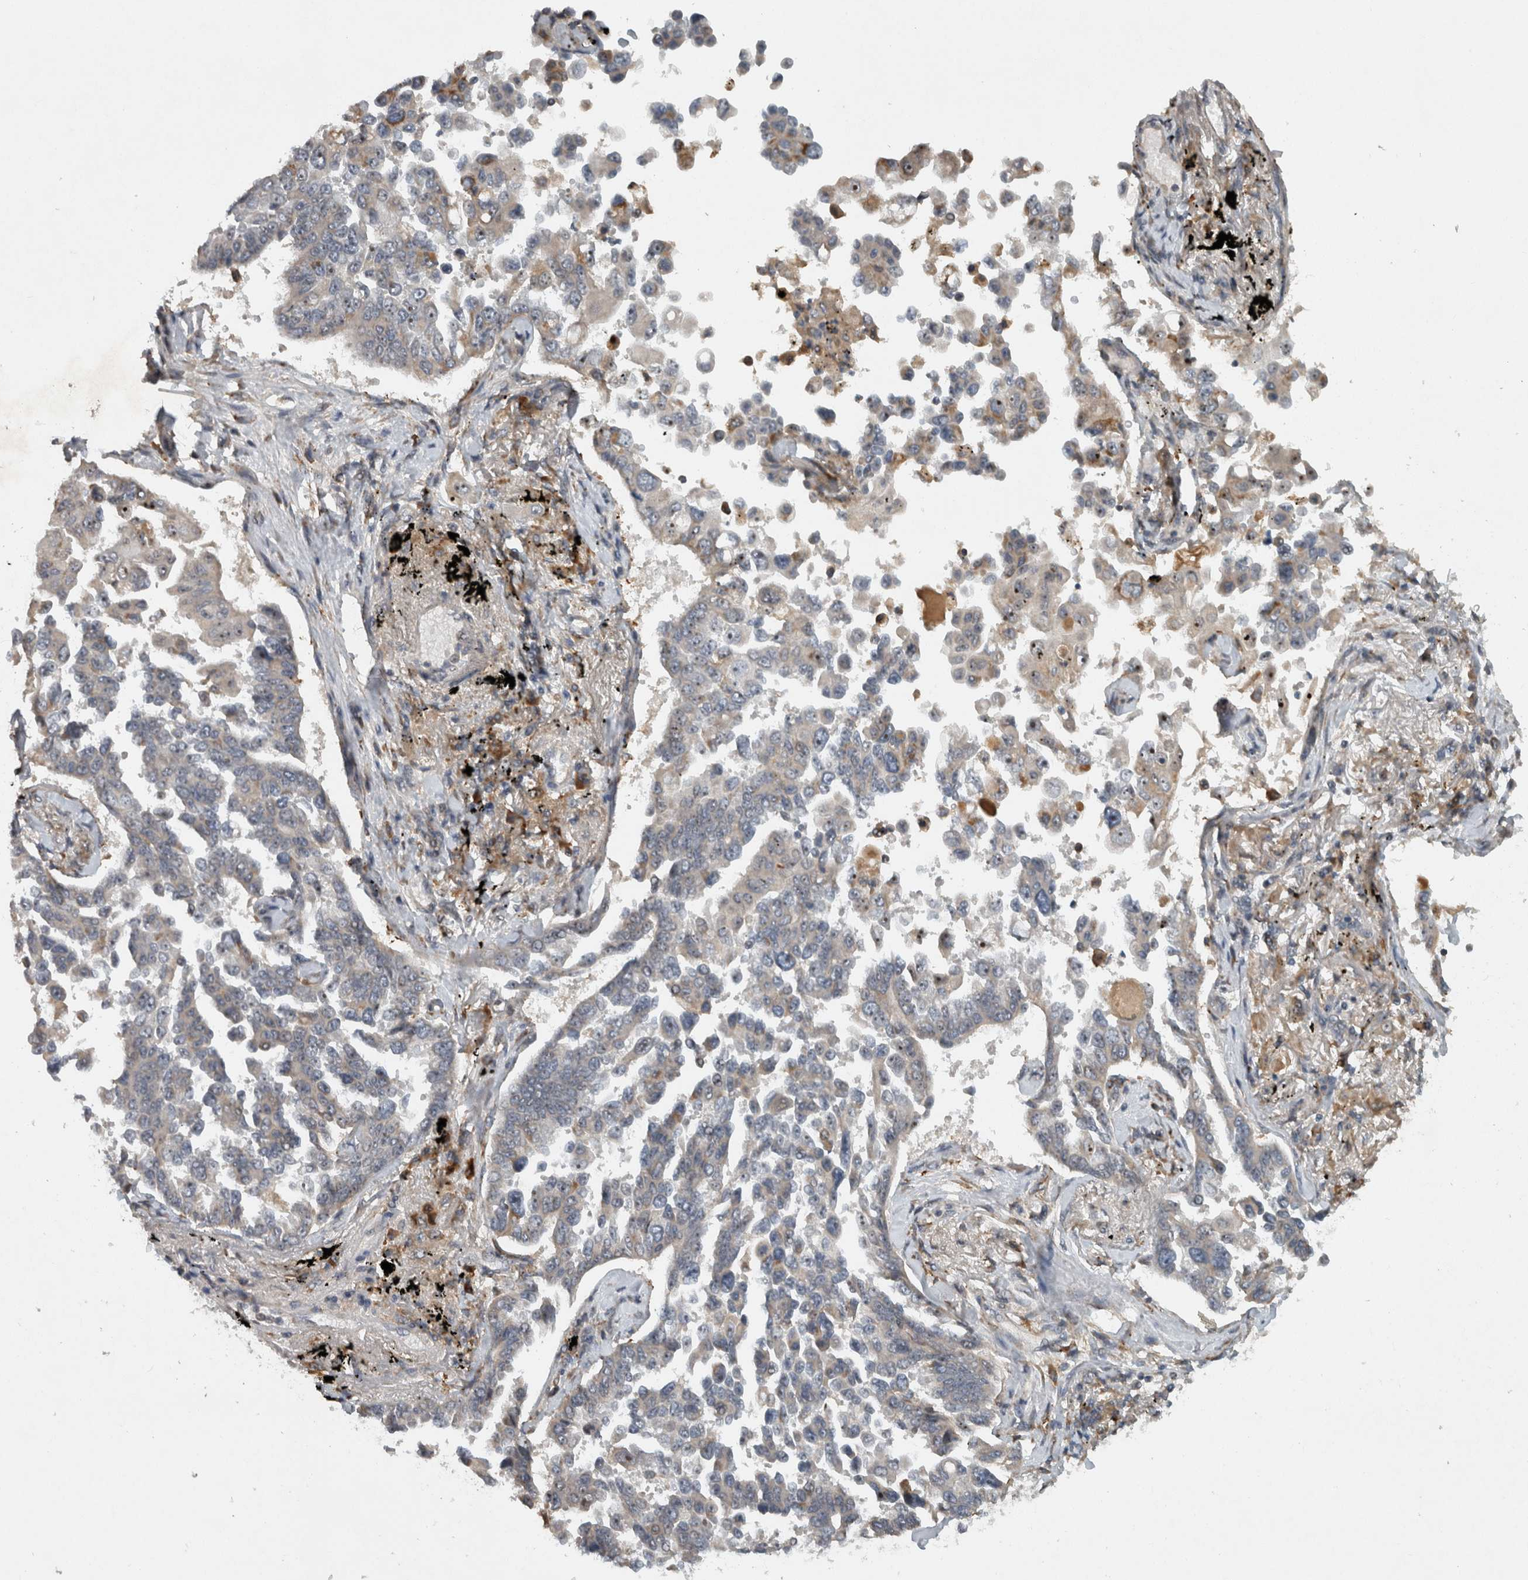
{"staining": {"intensity": "moderate", "quantity": "25%-75%", "location": "nuclear"}, "tissue": "lung cancer", "cell_type": "Tumor cells", "image_type": "cancer", "snomed": [{"axis": "morphology", "description": "Adenocarcinoma, NOS"}, {"axis": "topography", "description": "Lung"}], "caption": "High-magnification brightfield microscopy of lung cancer stained with DAB (3,3'-diaminobenzidine) (brown) and counterstained with hematoxylin (blue). tumor cells exhibit moderate nuclear positivity is identified in approximately25%-75% of cells.", "gene": "GPR137B", "patient": {"sex": "female", "age": 67}}